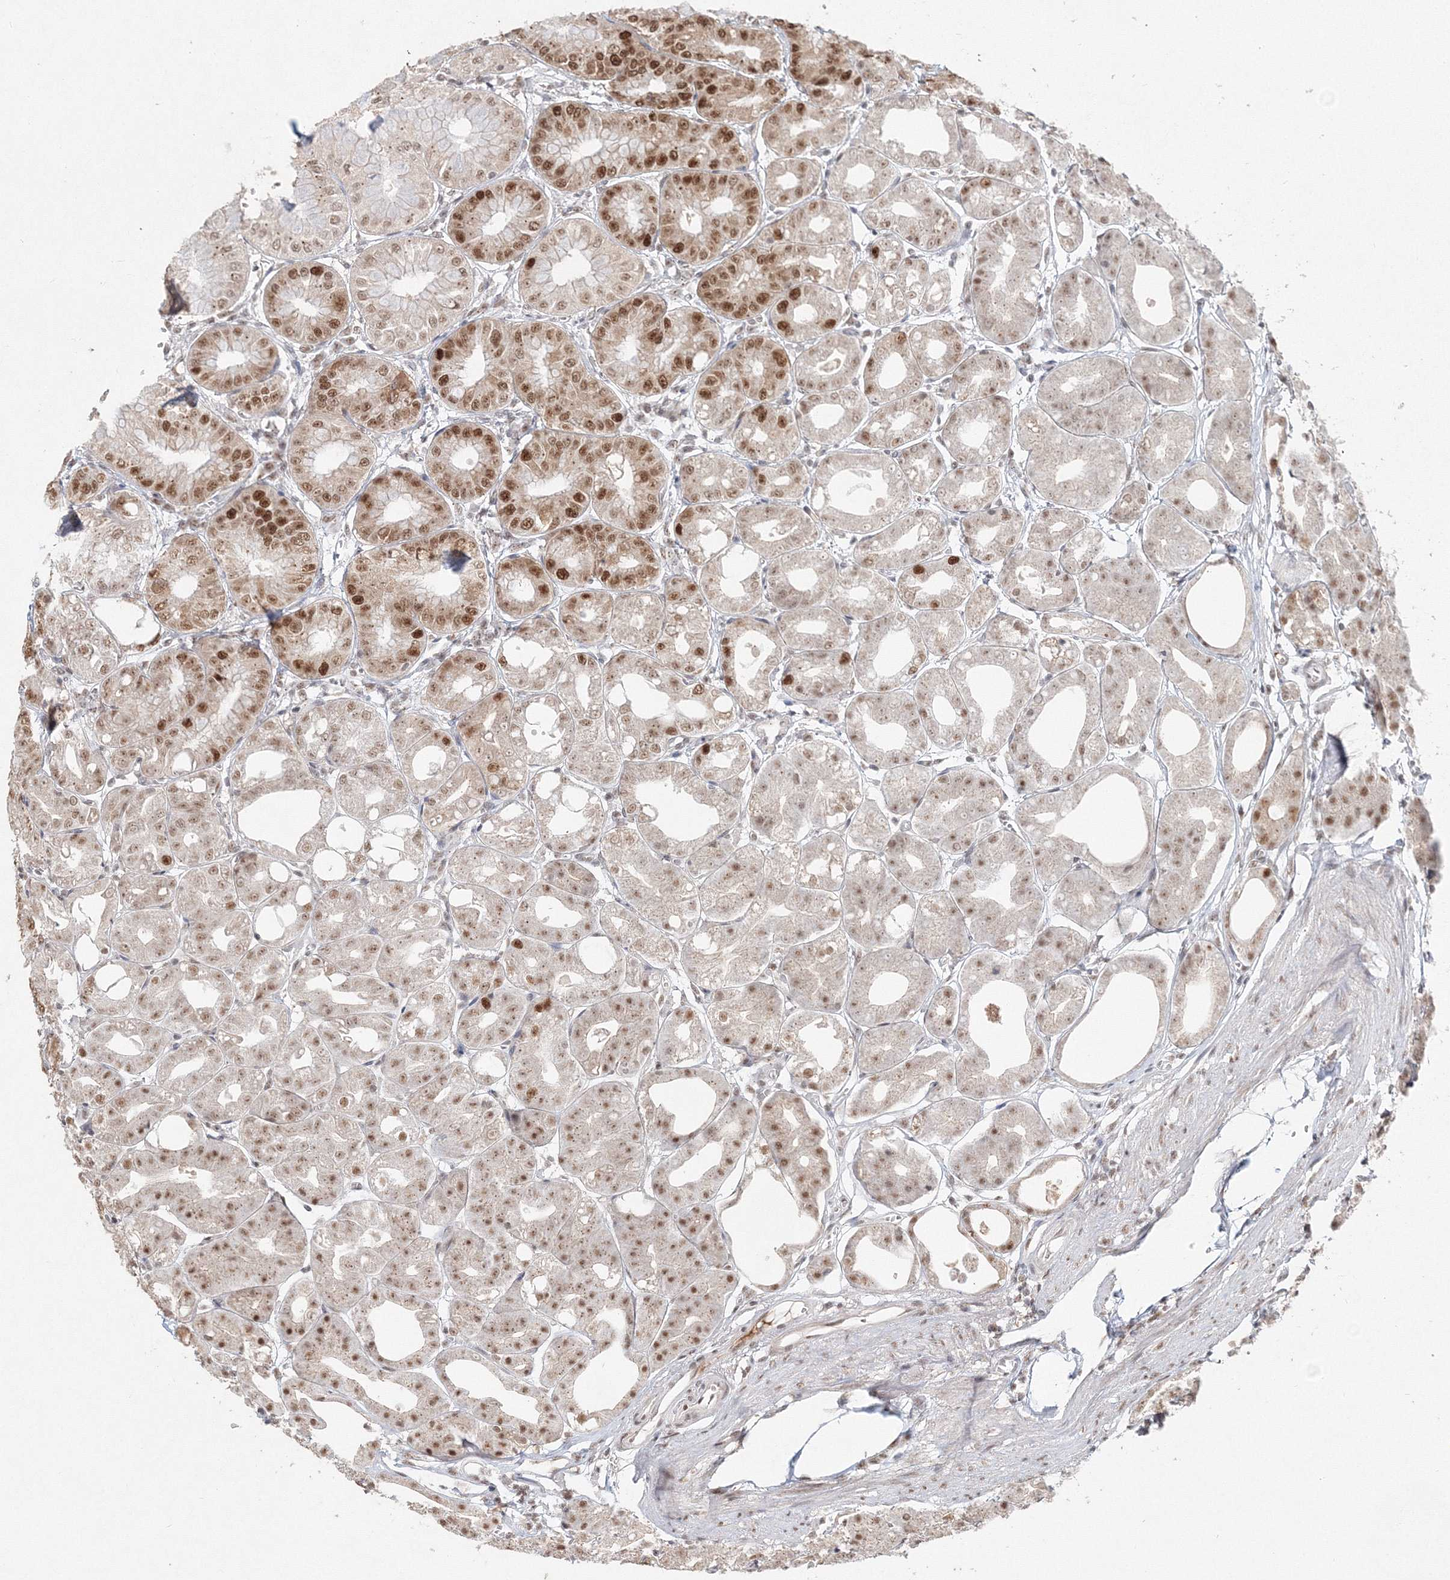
{"staining": {"intensity": "moderate", "quantity": ">75%", "location": "nuclear"}, "tissue": "stomach", "cell_type": "Glandular cells", "image_type": "normal", "snomed": [{"axis": "morphology", "description": "Normal tissue, NOS"}, {"axis": "topography", "description": "Stomach, lower"}], "caption": "Moderate nuclear positivity is identified in approximately >75% of glandular cells in benign stomach.", "gene": "IWS1", "patient": {"sex": "male", "age": 71}}